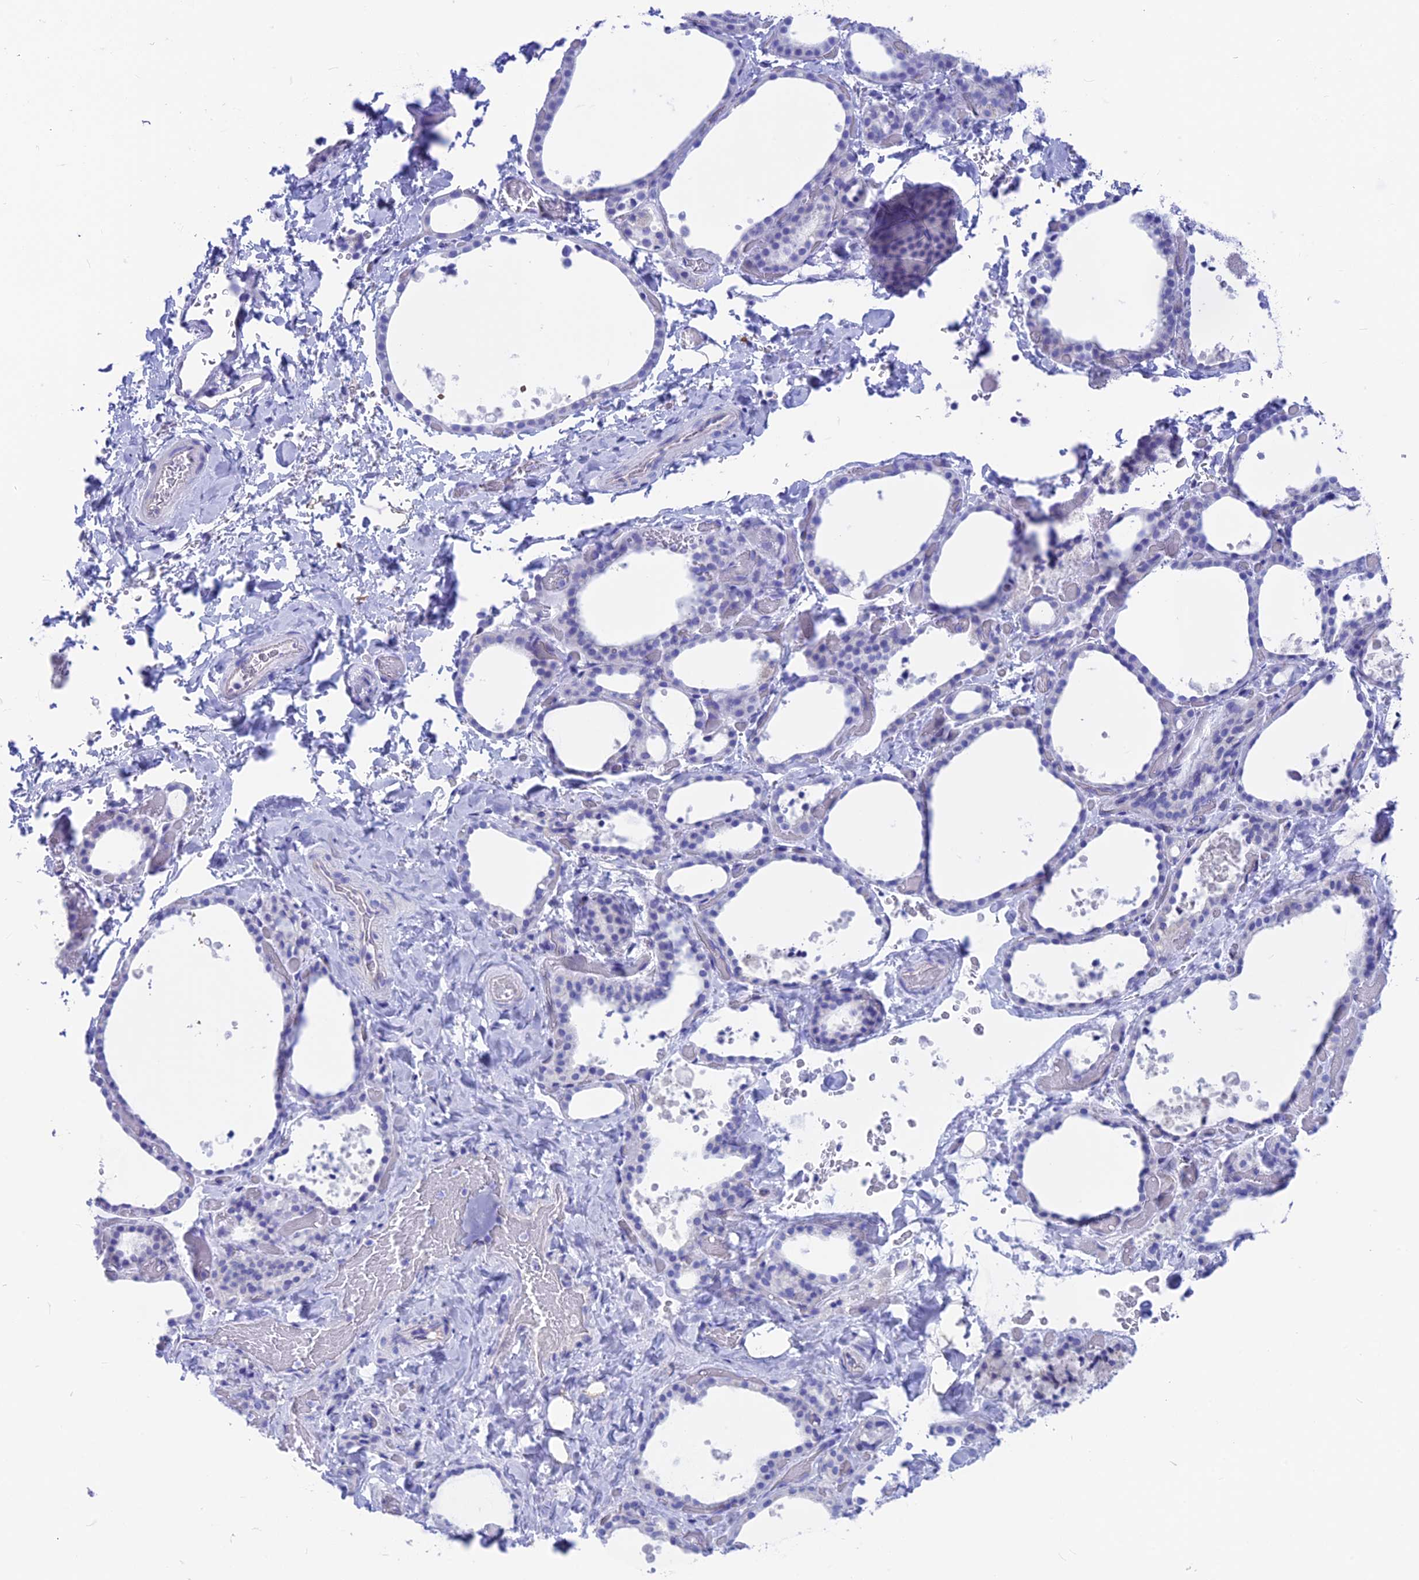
{"staining": {"intensity": "negative", "quantity": "none", "location": "none"}, "tissue": "thyroid gland", "cell_type": "Glandular cells", "image_type": "normal", "snomed": [{"axis": "morphology", "description": "Normal tissue, NOS"}, {"axis": "topography", "description": "Thyroid gland"}], "caption": "Immunohistochemical staining of unremarkable thyroid gland reveals no significant expression in glandular cells. (DAB immunohistochemistry (IHC) with hematoxylin counter stain).", "gene": "GNGT2", "patient": {"sex": "female", "age": 44}}